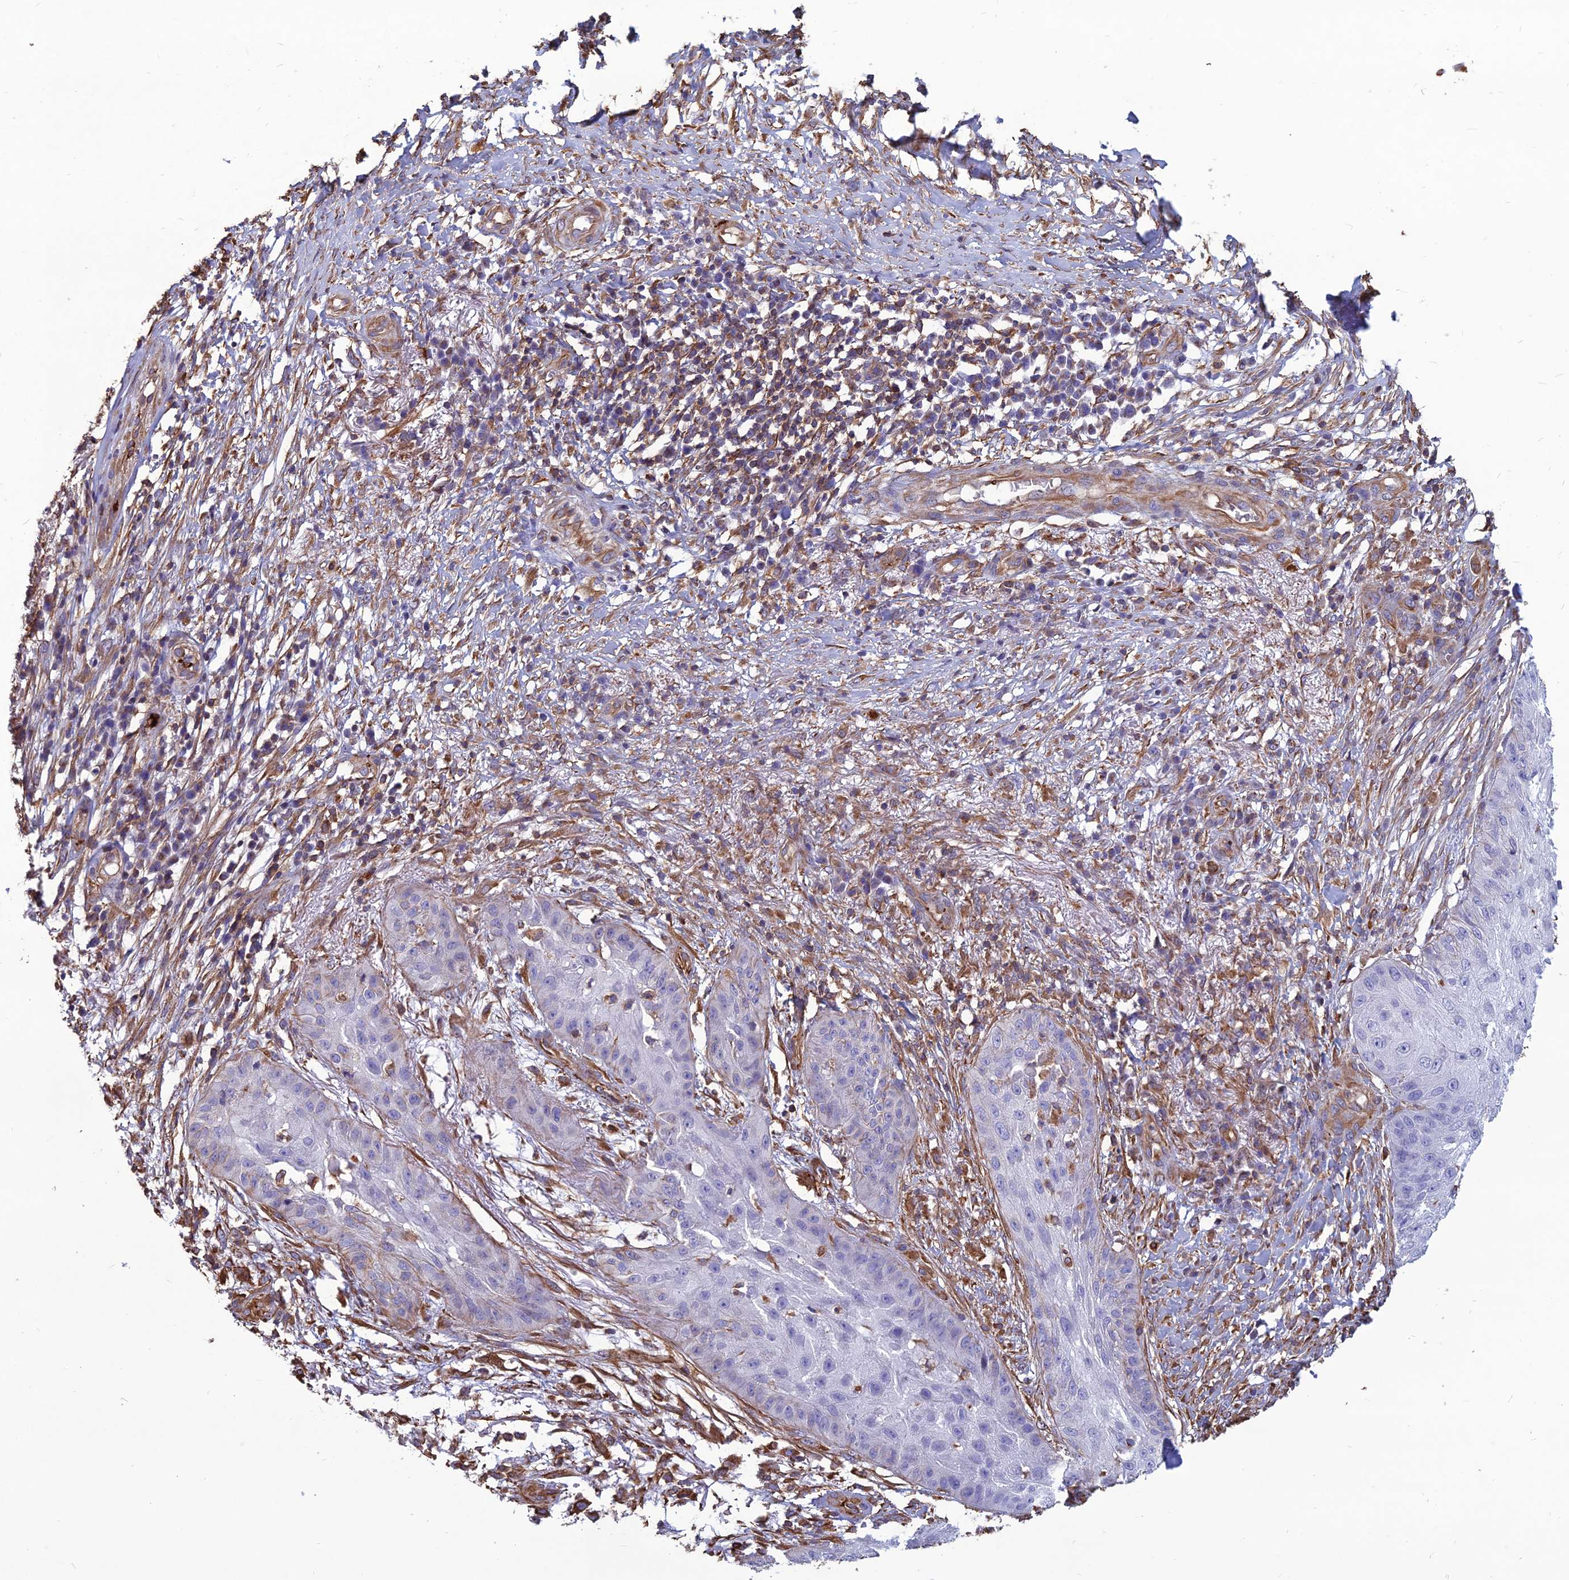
{"staining": {"intensity": "negative", "quantity": "none", "location": "none"}, "tissue": "skin cancer", "cell_type": "Tumor cells", "image_type": "cancer", "snomed": [{"axis": "morphology", "description": "Squamous cell carcinoma, NOS"}, {"axis": "topography", "description": "Skin"}], "caption": "Skin squamous cell carcinoma stained for a protein using immunohistochemistry (IHC) exhibits no expression tumor cells.", "gene": "PSMD11", "patient": {"sex": "male", "age": 70}}